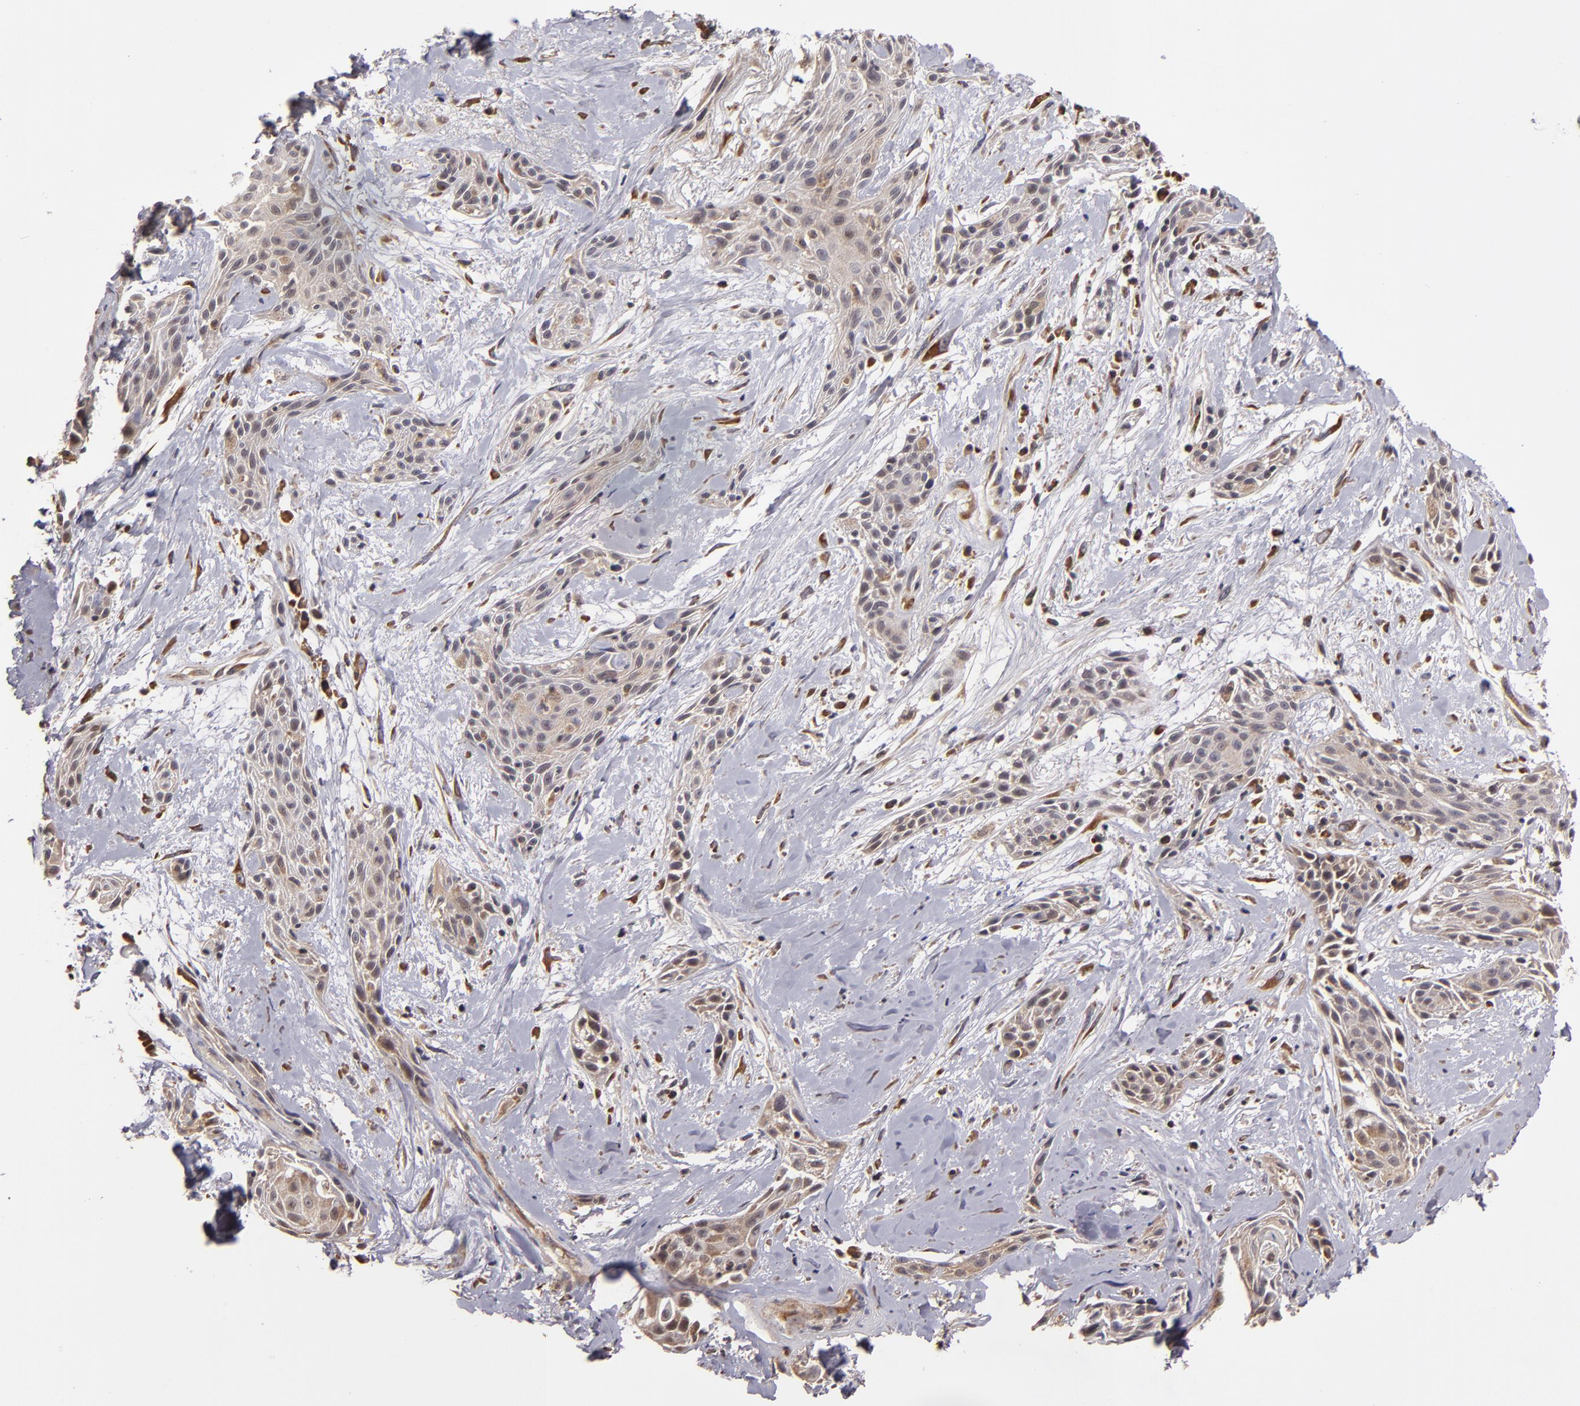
{"staining": {"intensity": "weak", "quantity": ">75%", "location": "cytoplasmic/membranous"}, "tissue": "skin cancer", "cell_type": "Tumor cells", "image_type": "cancer", "snomed": [{"axis": "morphology", "description": "Squamous cell carcinoma, NOS"}, {"axis": "topography", "description": "Skin"}, {"axis": "topography", "description": "Anal"}], "caption": "Immunohistochemical staining of human skin squamous cell carcinoma reveals low levels of weak cytoplasmic/membranous protein expression in approximately >75% of tumor cells.", "gene": "CASP1", "patient": {"sex": "male", "age": 64}}